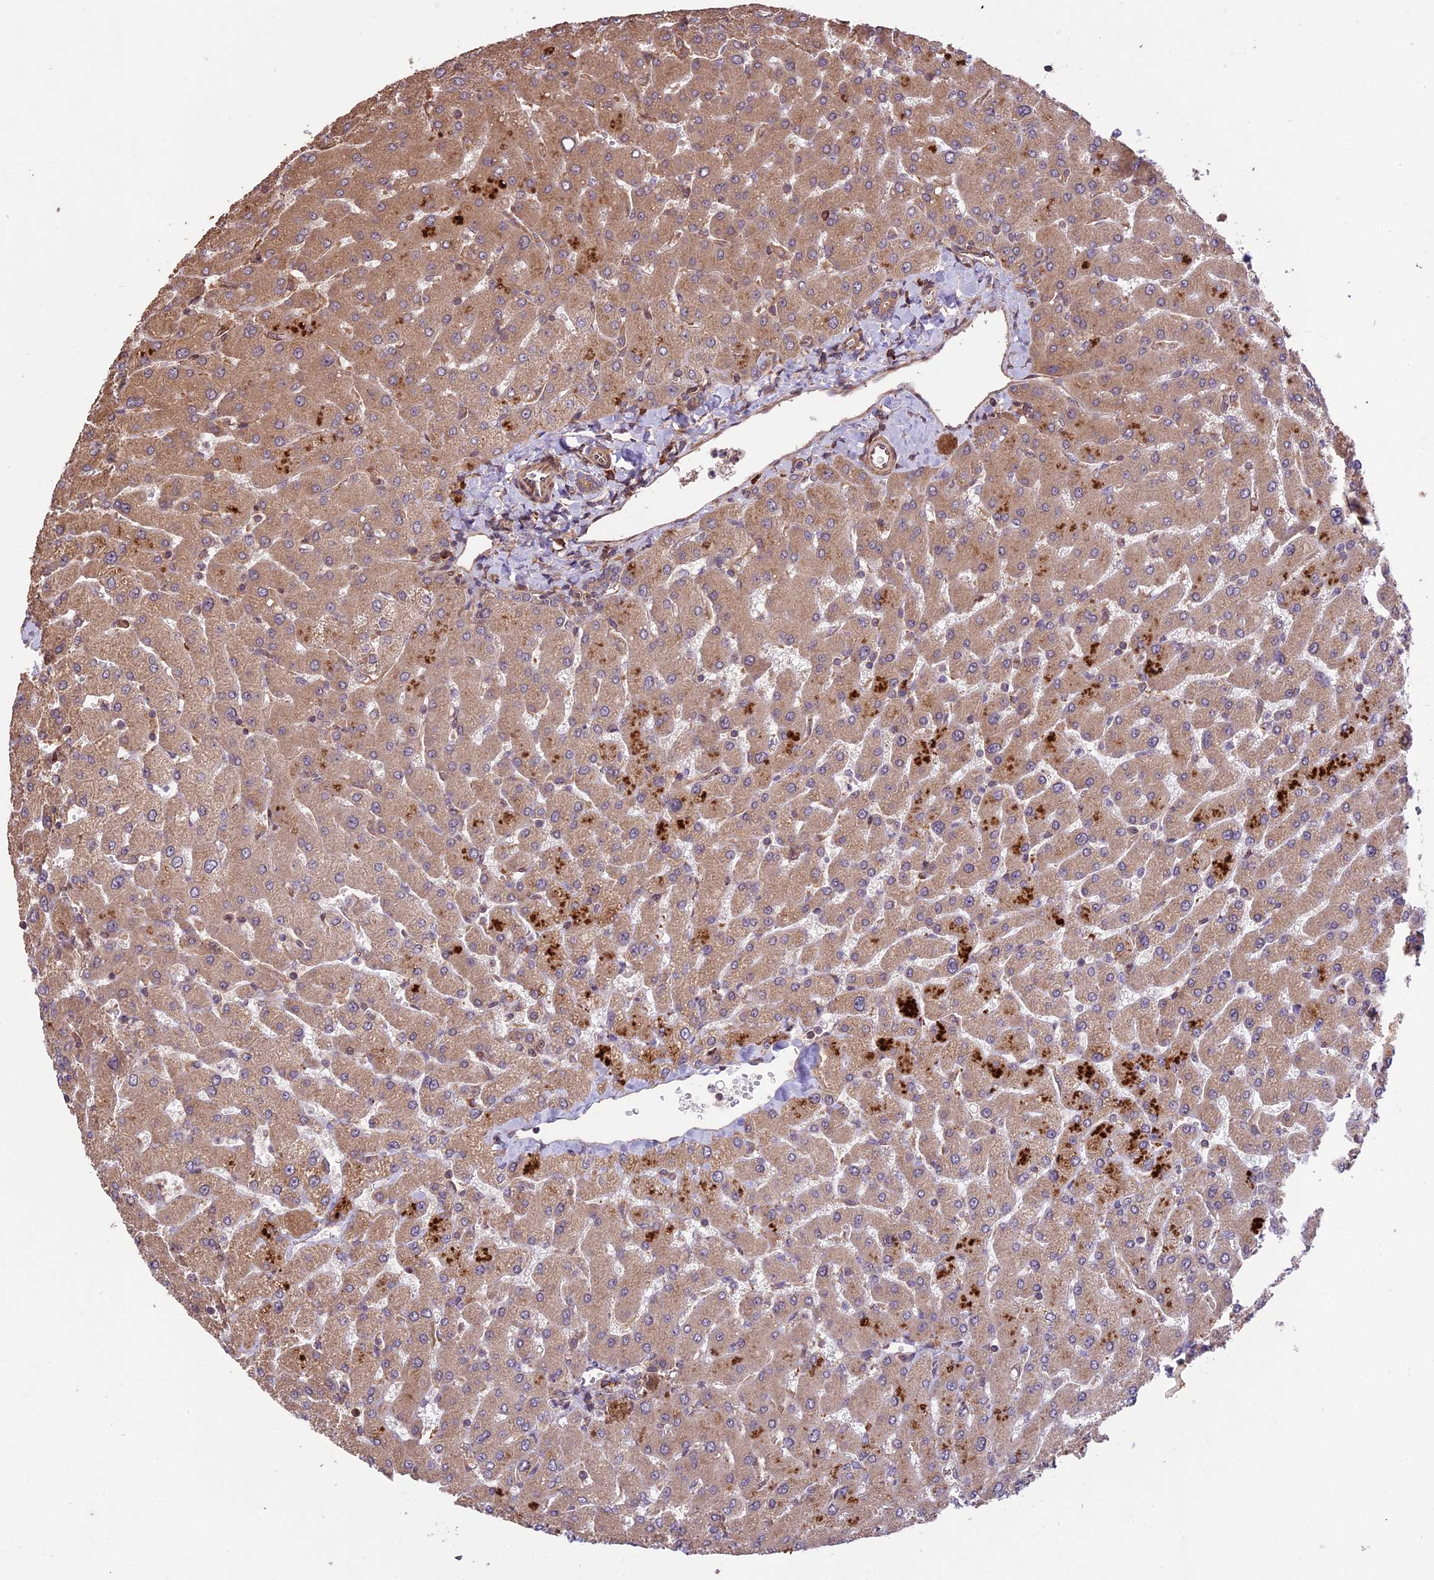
{"staining": {"intensity": "moderate", "quantity": ">75%", "location": "cytoplasmic/membranous"}, "tissue": "liver", "cell_type": "Cholangiocytes", "image_type": "normal", "snomed": [{"axis": "morphology", "description": "Normal tissue, NOS"}, {"axis": "topography", "description": "Liver"}], "caption": "Normal liver exhibits moderate cytoplasmic/membranous expression in approximately >75% of cholangiocytes, visualized by immunohistochemistry.", "gene": "HDAC5", "patient": {"sex": "male", "age": 55}}